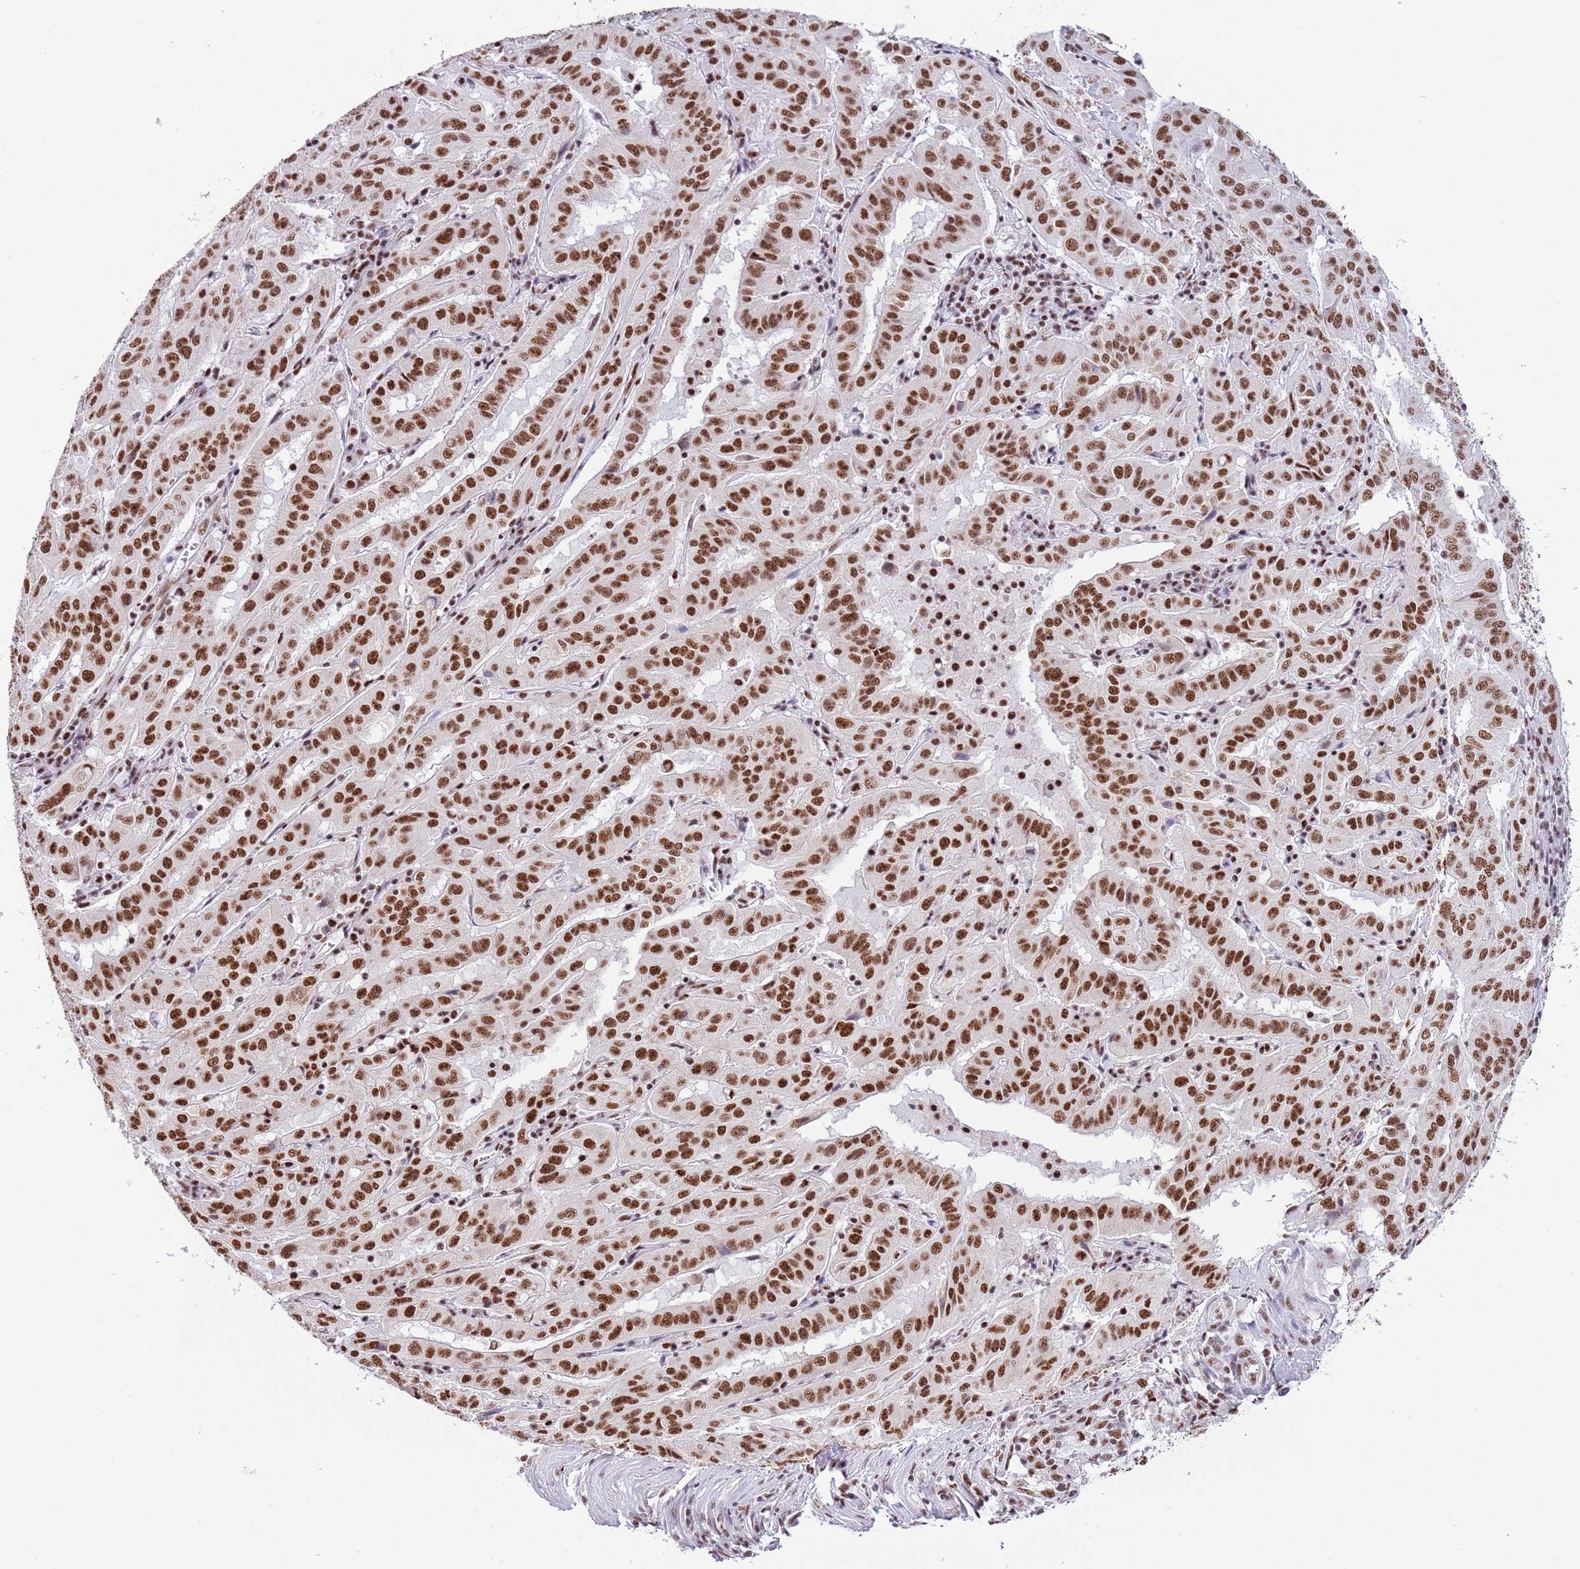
{"staining": {"intensity": "moderate", "quantity": ">75%", "location": "nuclear"}, "tissue": "pancreatic cancer", "cell_type": "Tumor cells", "image_type": "cancer", "snomed": [{"axis": "morphology", "description": "Adenocarcinoma, NOS"}, {"axis": "topography", "description": "Pancreas"}], "caption": "The immunohistochemical stain labels moderate nuclear expression in tumor cells of adenocarcinoma (pancreatic) tissue.", "gene": "SF3A2", "patient": {"sex": "male", "age": 63}}